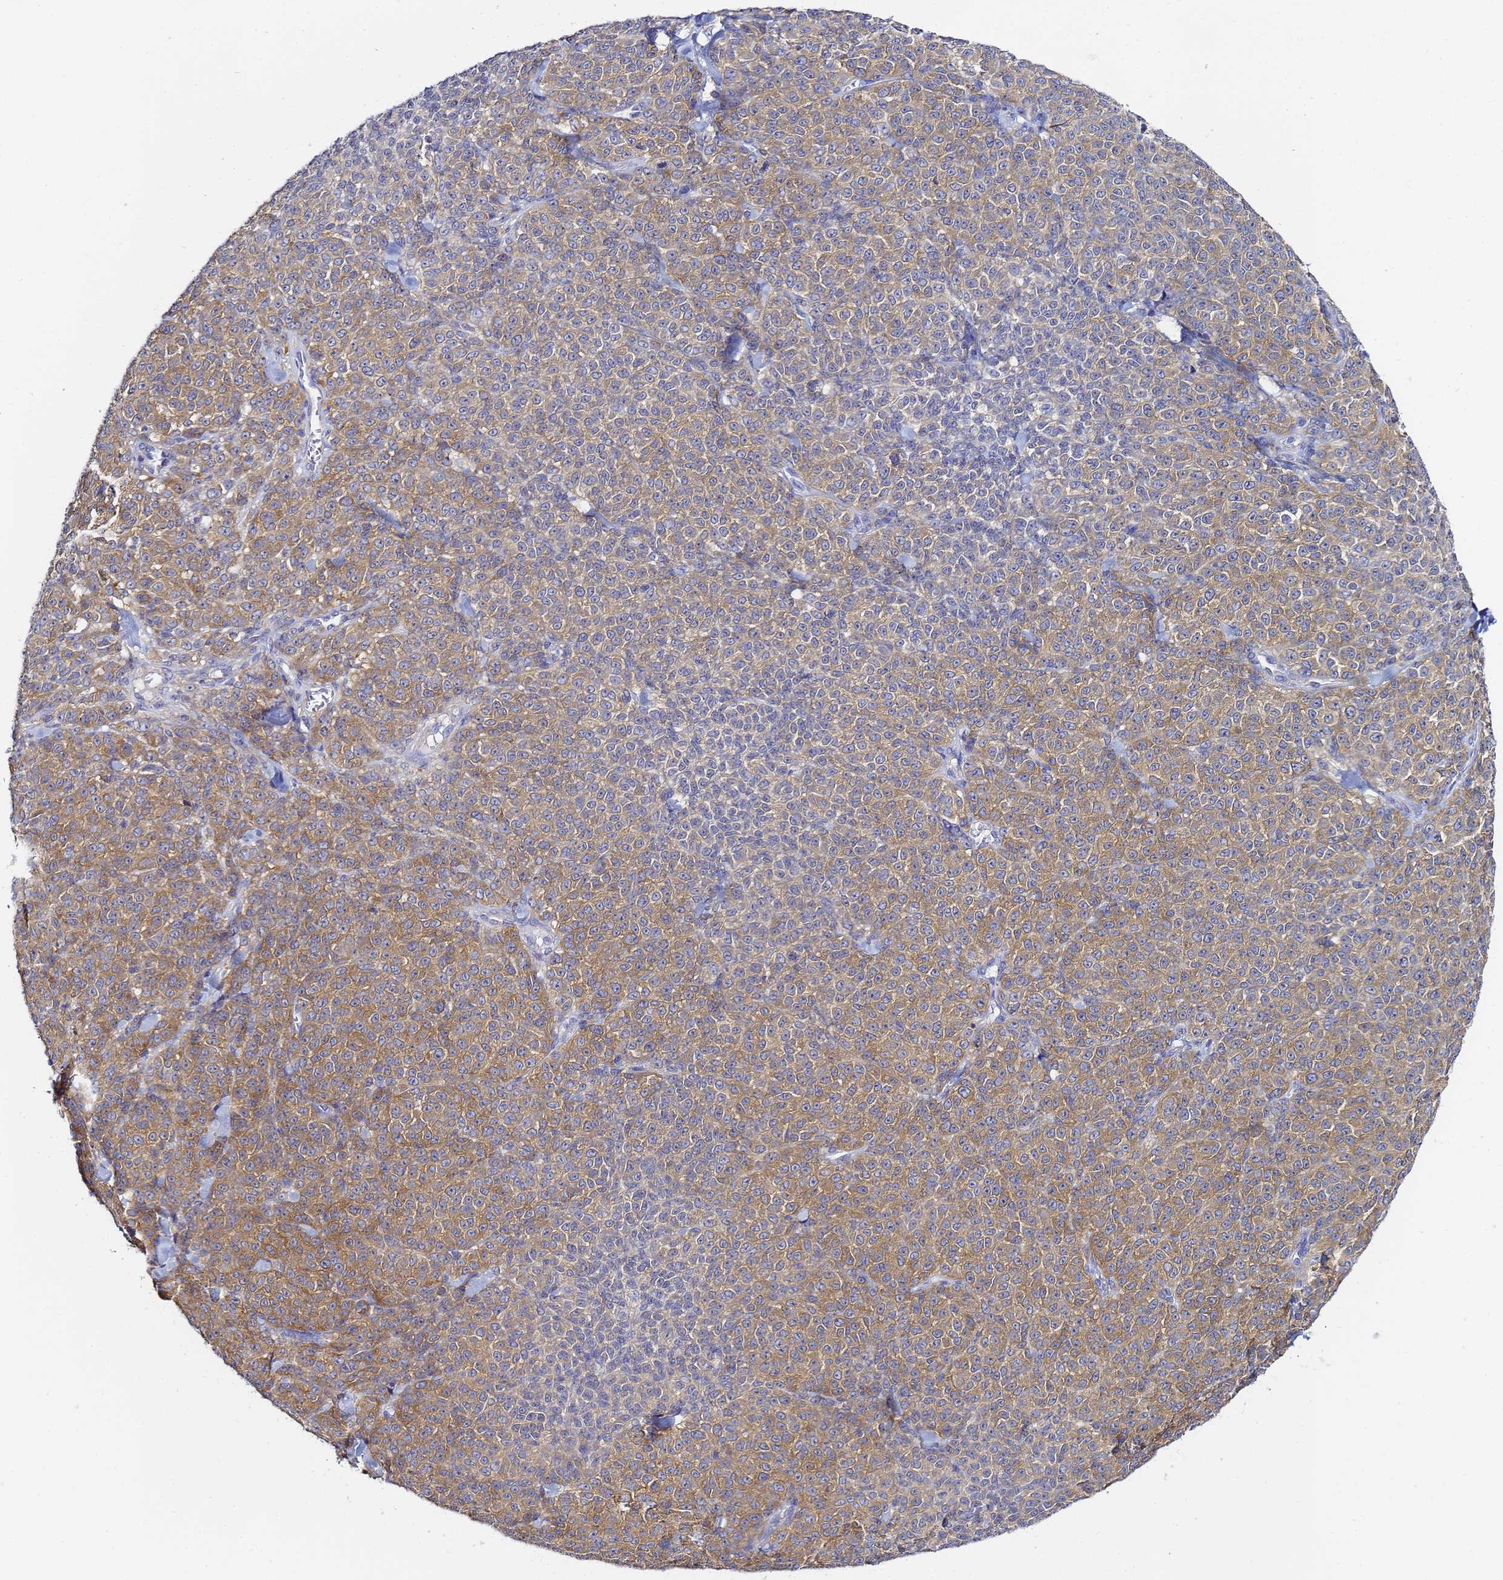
{"staining": {"intensity": "moderate", "quantity": ">75%", "location": "cytoplasmic/membranous"}, "tissue": "melanoma", "cell_type": "Tumor cells", "image_type": "cancer", "snomed": [{"axis": "morphology", "description": "Normal tissue, NOS"}, {"axis": "morphology", "description": "Malignant melanoma, NOS"}, {"axis": "topography", "description": "Skin"}], "caption": "This is an image of immunohistochemistry (IHC) staining of melanoma, which shows moderate positivity in the cytoplasmic/membranous of tumor cells.", "gene": "LENG1", "patient": {"sex": "female", "age": 34}}